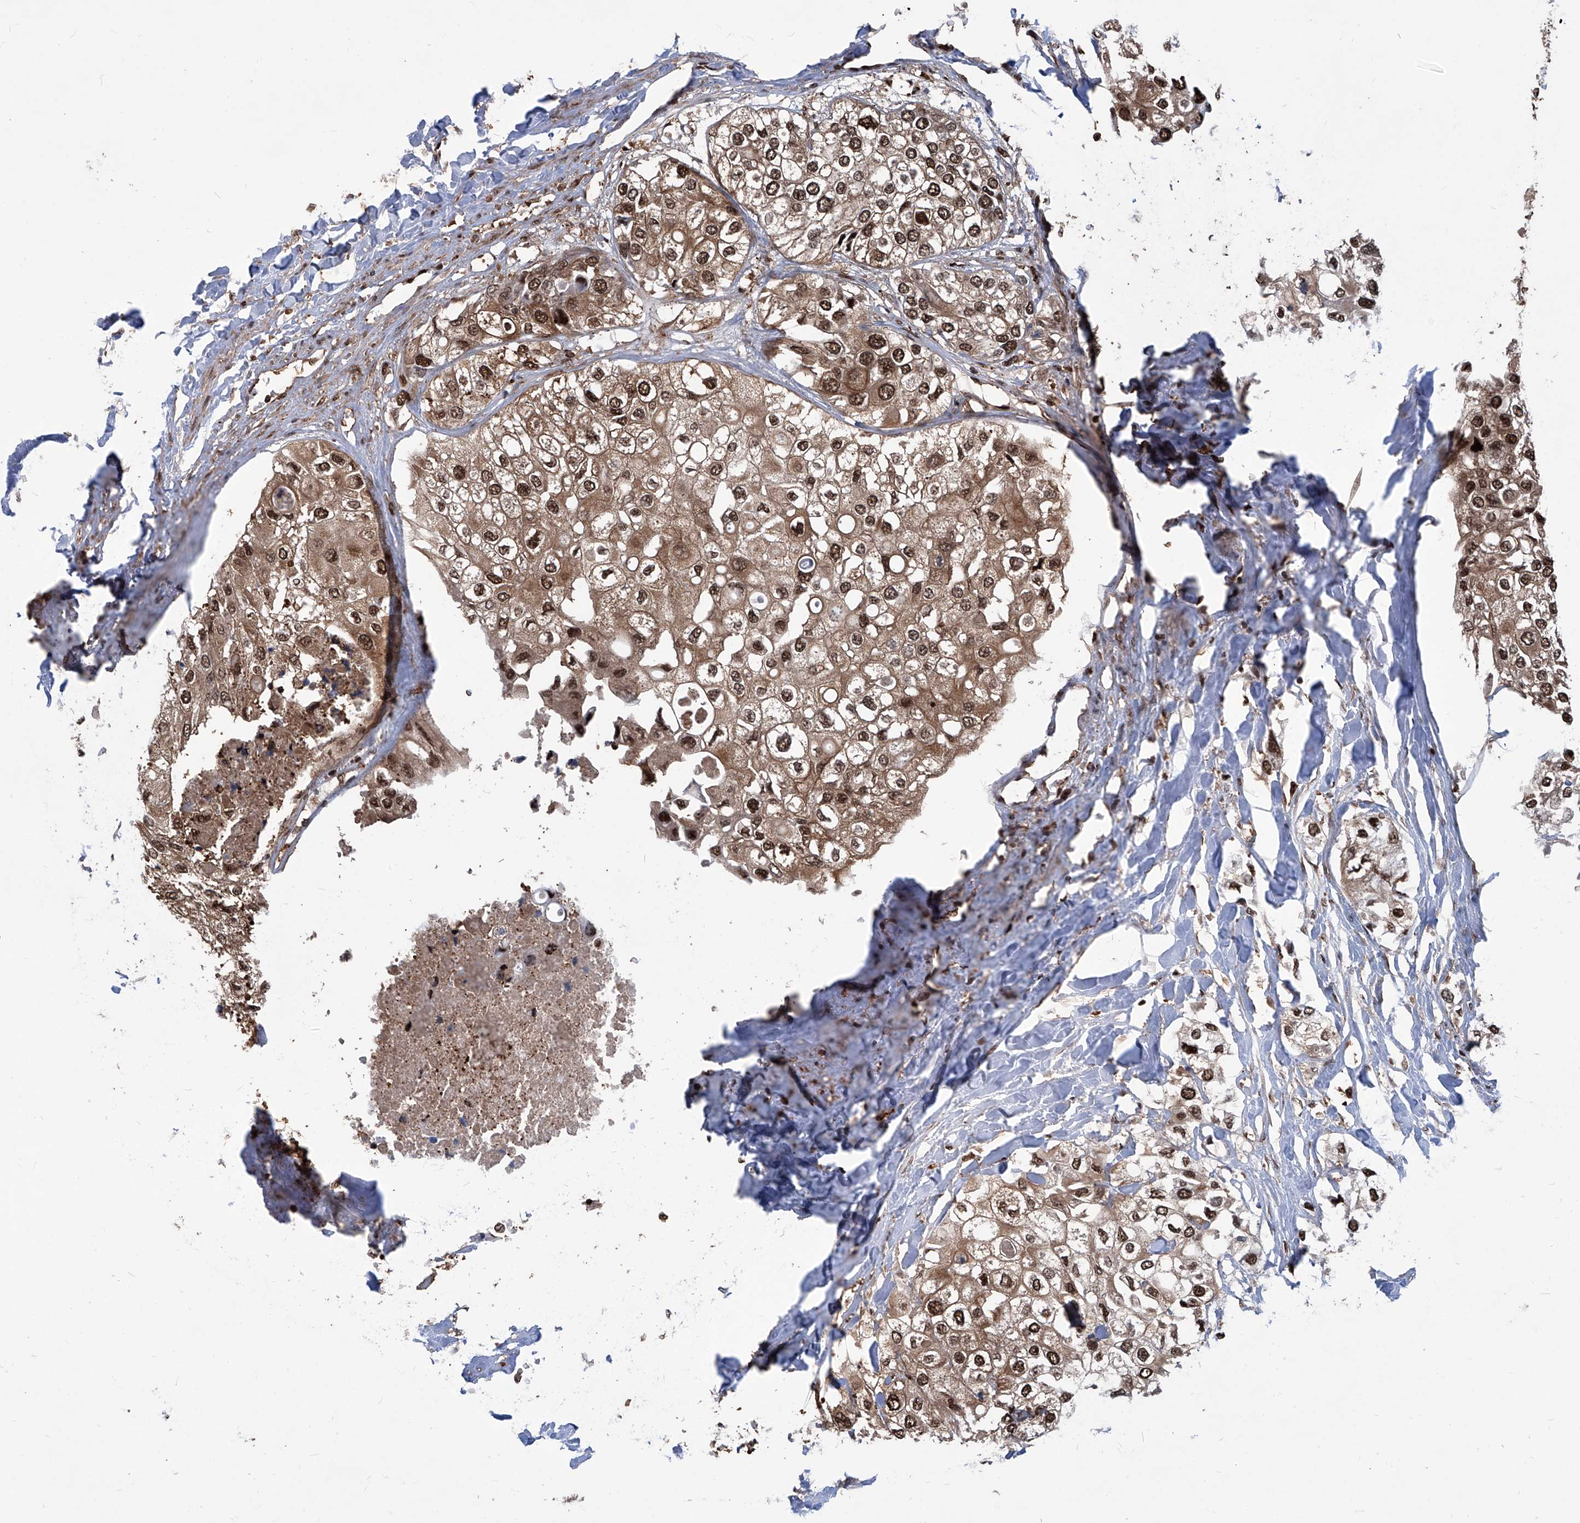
{"staining": {"intensity": "strong", "quantity": ">75%", "location": "cytoplasmic/membranous,nuclear"}, "tissue": "urothelial cancer", "cell_type": "Tumor cells", "image_type": "cancer", "snomed": [{"axis": "morphology", "description": "Urothelial carcinoma, High grade"}, {"axis": "topography", "description": "Urinary bladder"}], "caption": "Tumor cells reveal high levels of strong cytoplasmic/membranous and nuclear positivity in approximately >75% of cells in urothelial carcinoma (high-grade). (brown staining indicates protein expression, while blue staining denotes nuclei).", "gene": "PSMB1", "patient": {"sex": "male", "age": 64}}